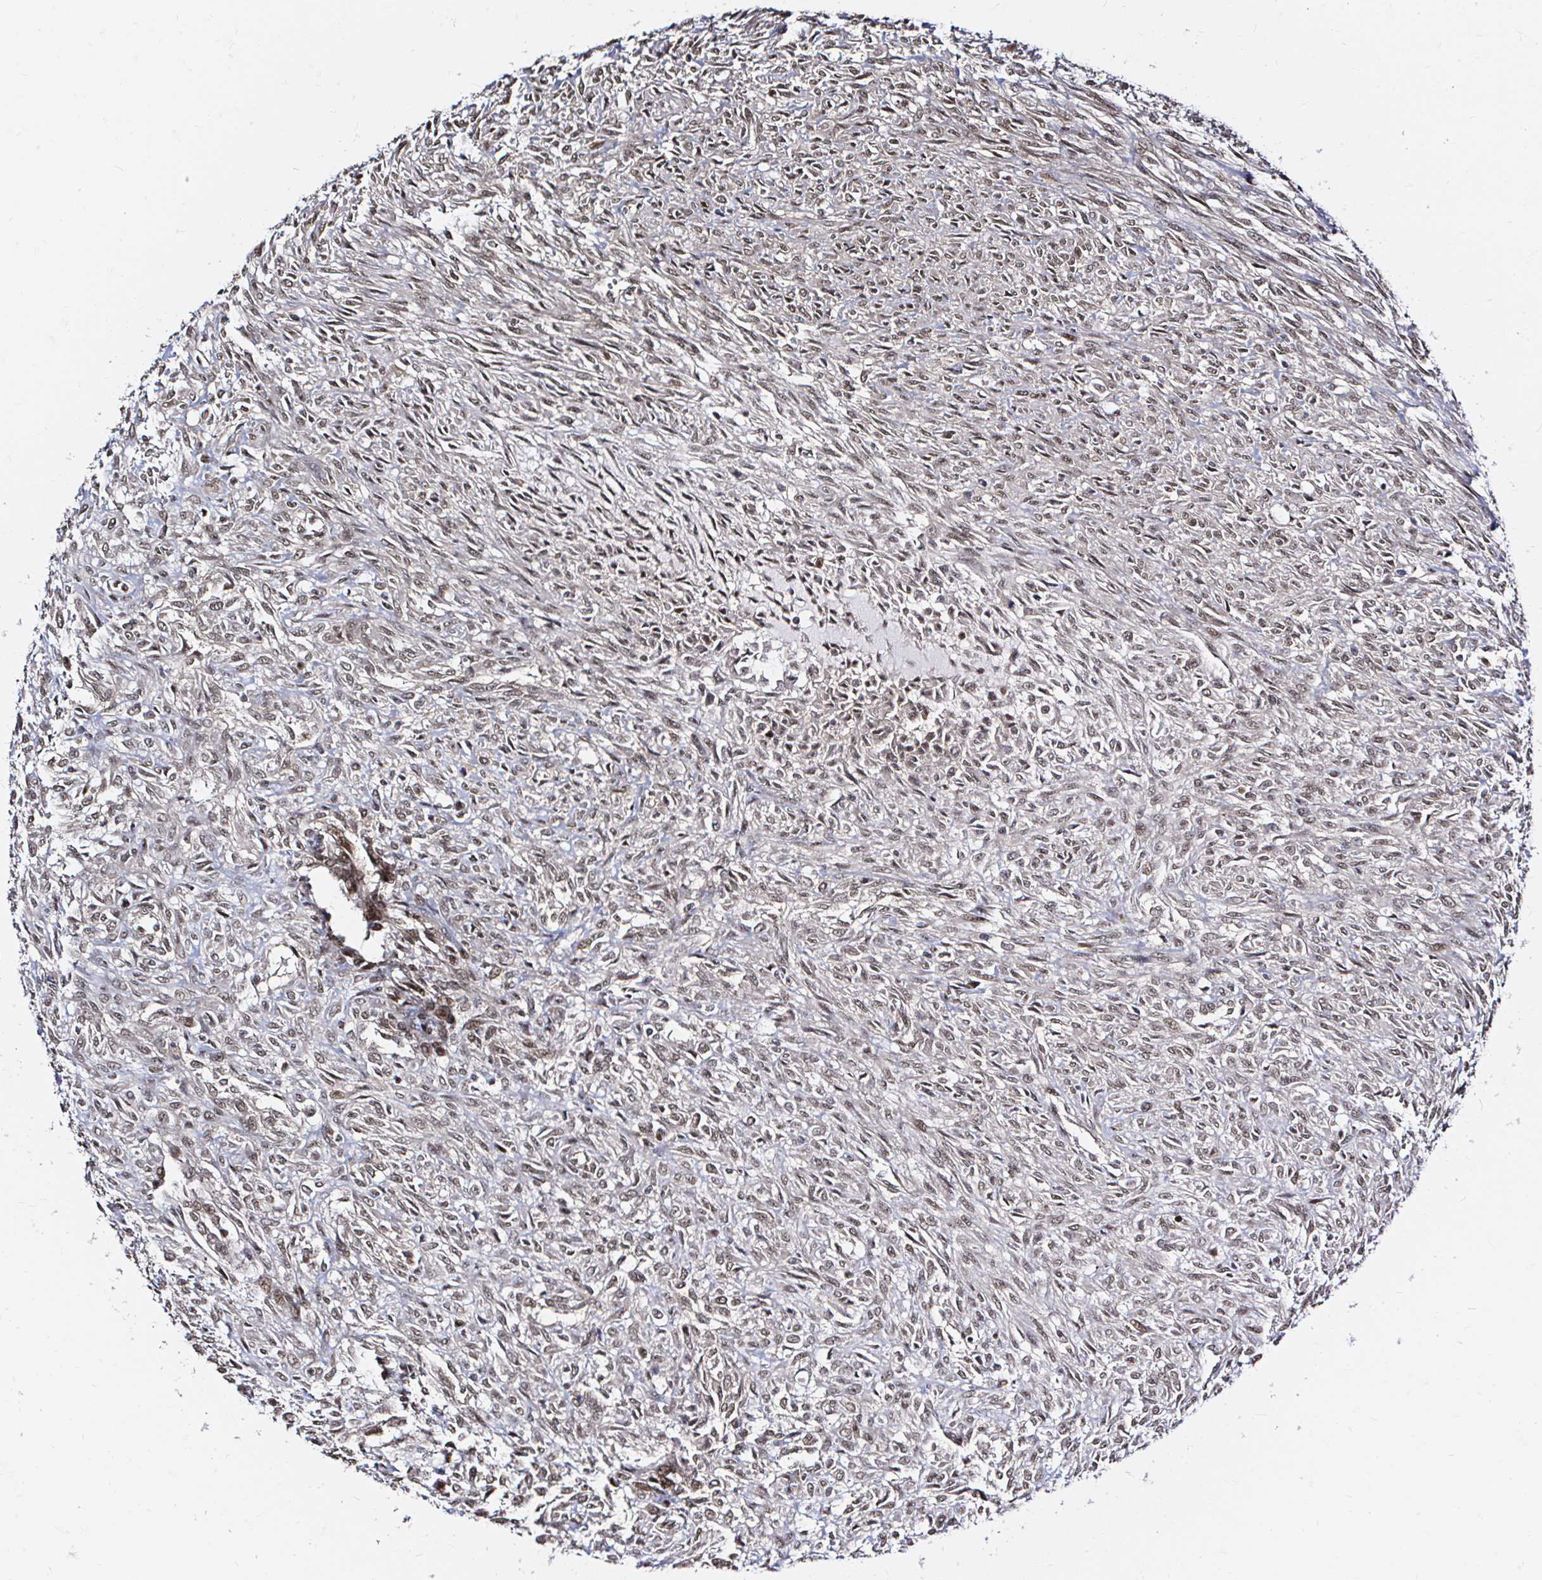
{"staining": {"intensity": "weak", "quantity": ">75%", "location": "nuclear"}, "tissue": "renal cancer", "cell_type": "Tumor cells", "image_type": "cancer", "snomed": [{"axis": "morphology", "description": "Adenocarcinoma, NOS"}, {"axis": "topography", "description": "Kidney"}], "caption": "This histopathology image displays renal adenocarcinoma stained with immunohistochemistry to label a protein in brown. The nuclear of tumor cells show weak positivity for the protein. Nuclei are counter-stained blue.", "gene": "SNRPC", "patient": {"sex": "male", "age": 58}}